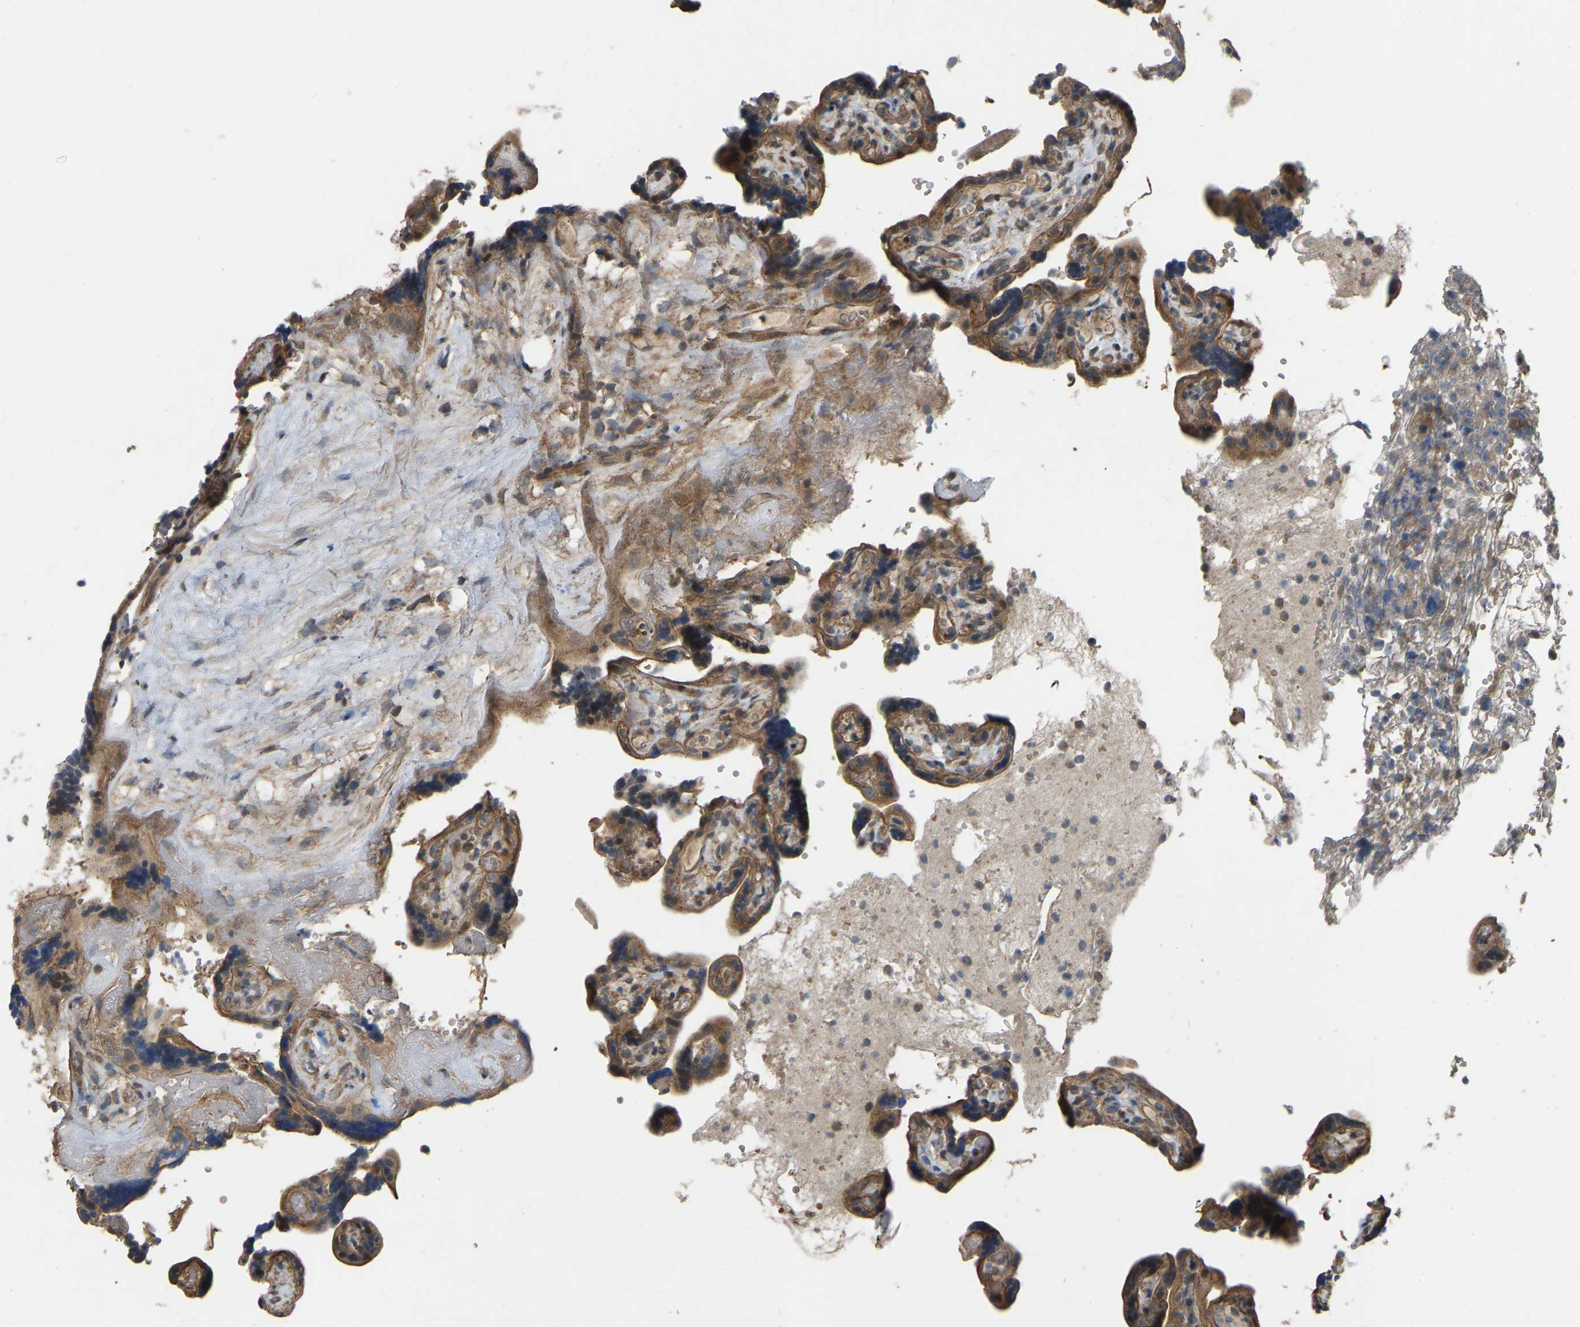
{"staining": {"intensity": "strong", "quantity": ">75%", "location": "cytoplasmic/membranous,nuclear"}, "tissue": "placenta", "cell_type": "Decidual cells", "image_type": "normal", "snomed": [{"axis": "morphology", "description": "Normal tissue, NOS"}, {"axis": "topography", "description": "Placenta"}], "caption": "This photomicrograph exhibits immunohistochemistry (IHC) staining of benign human placenta, with high strong cytoplasmic/membranous,nuclear positivity in about >75% of decidual cells.", "gene": "C21orf91", "patient": {"sex": "female", "age": 30}}